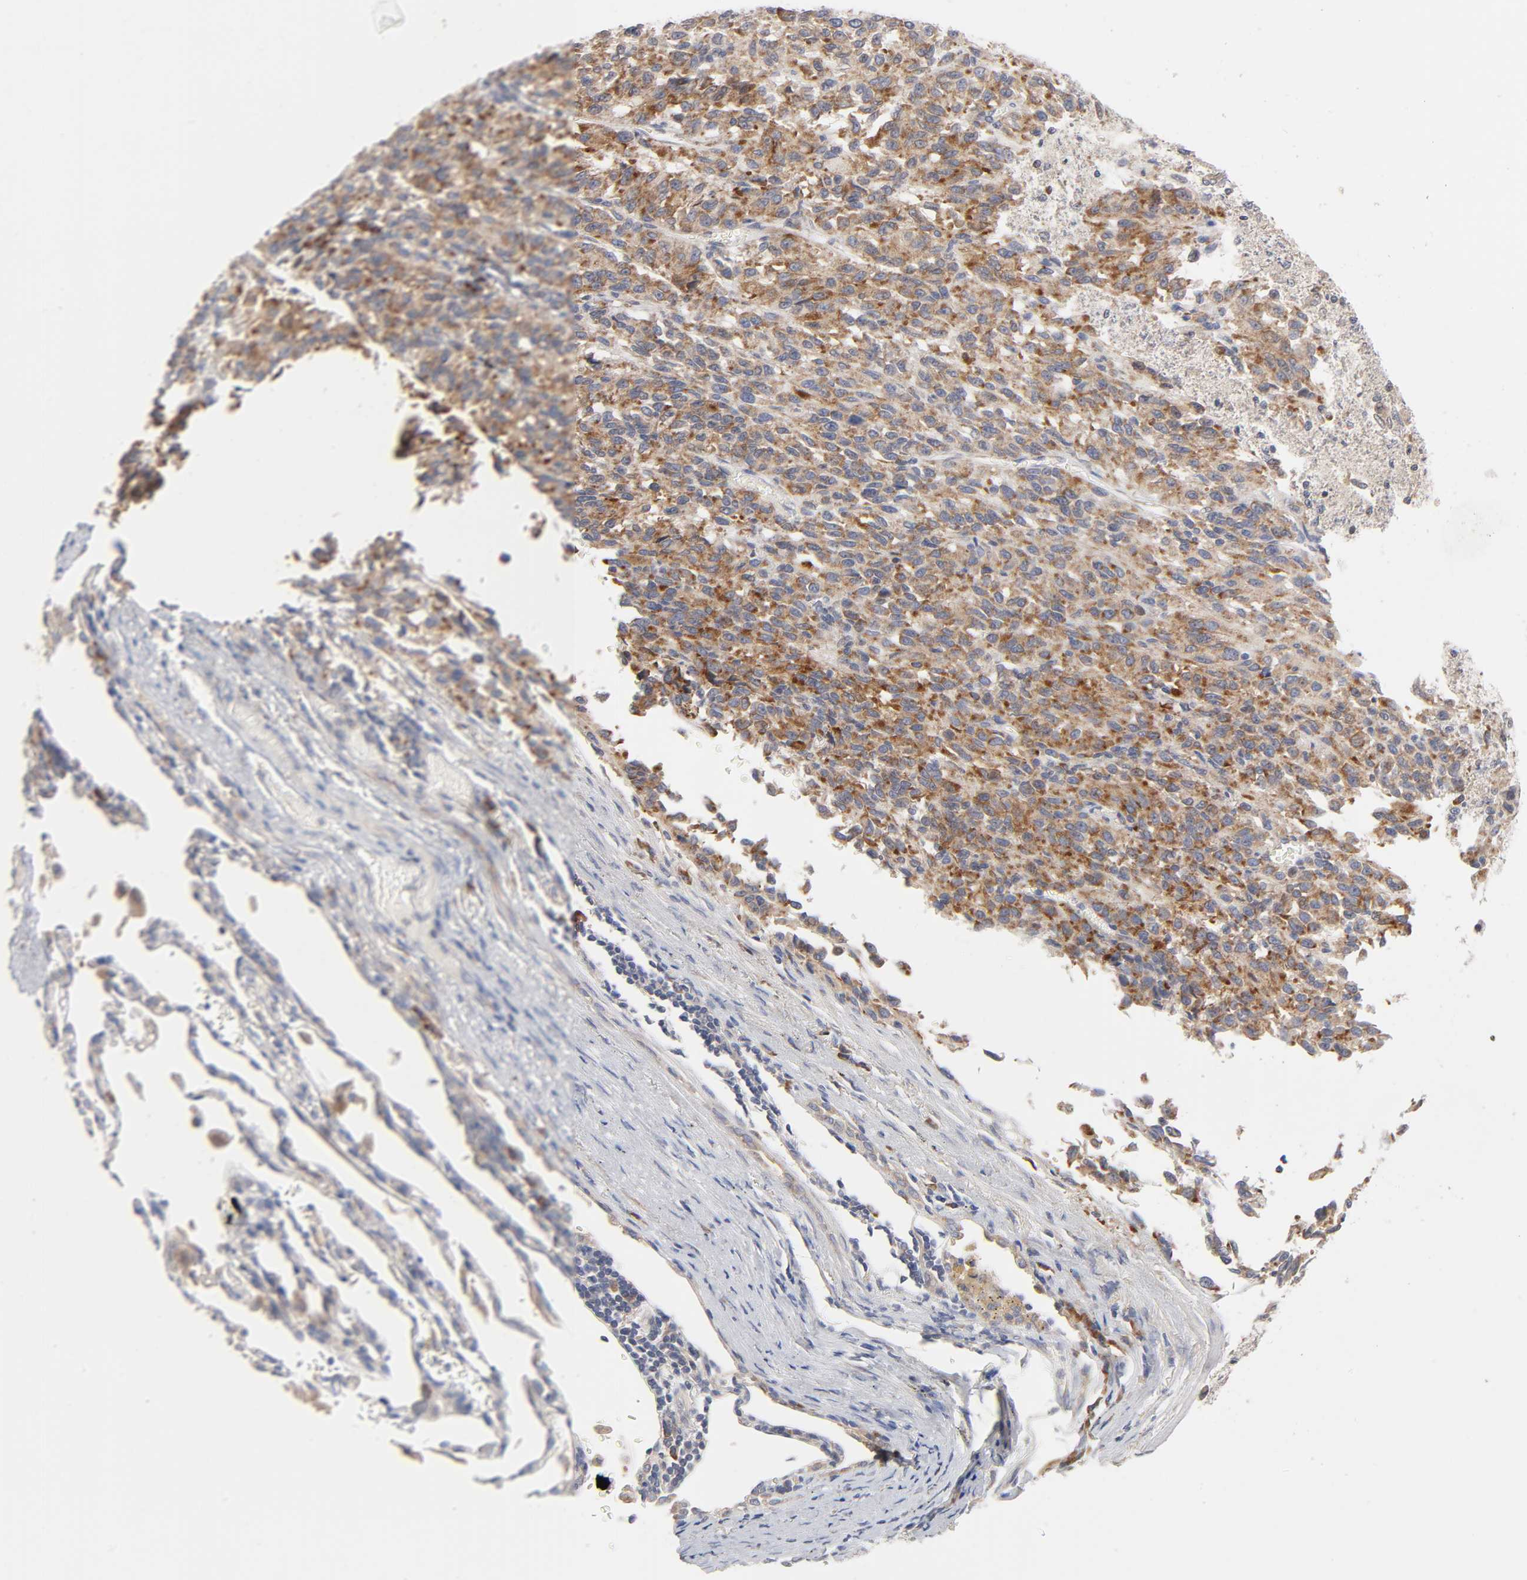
{"staining": {"intensity": "moderate", "quantity": ">75%", "location": "cytoplasmic/membranous"}, "tissue": "melanoma", "cell_type": "Tumor cells", "image_type": "cancer", "snomed": [{"axis": "morphology", "description": "Malignant melanoma, Metastatic site"}, {"axis": "topography", "description": "Lung"}], "caption": "An image of melanoma stained for a protein displays moderate cytoplasmic/membranous brown staining in tumor cells.", "gene": "IL4R", "patient": {"sex": "male", "age": 64}}